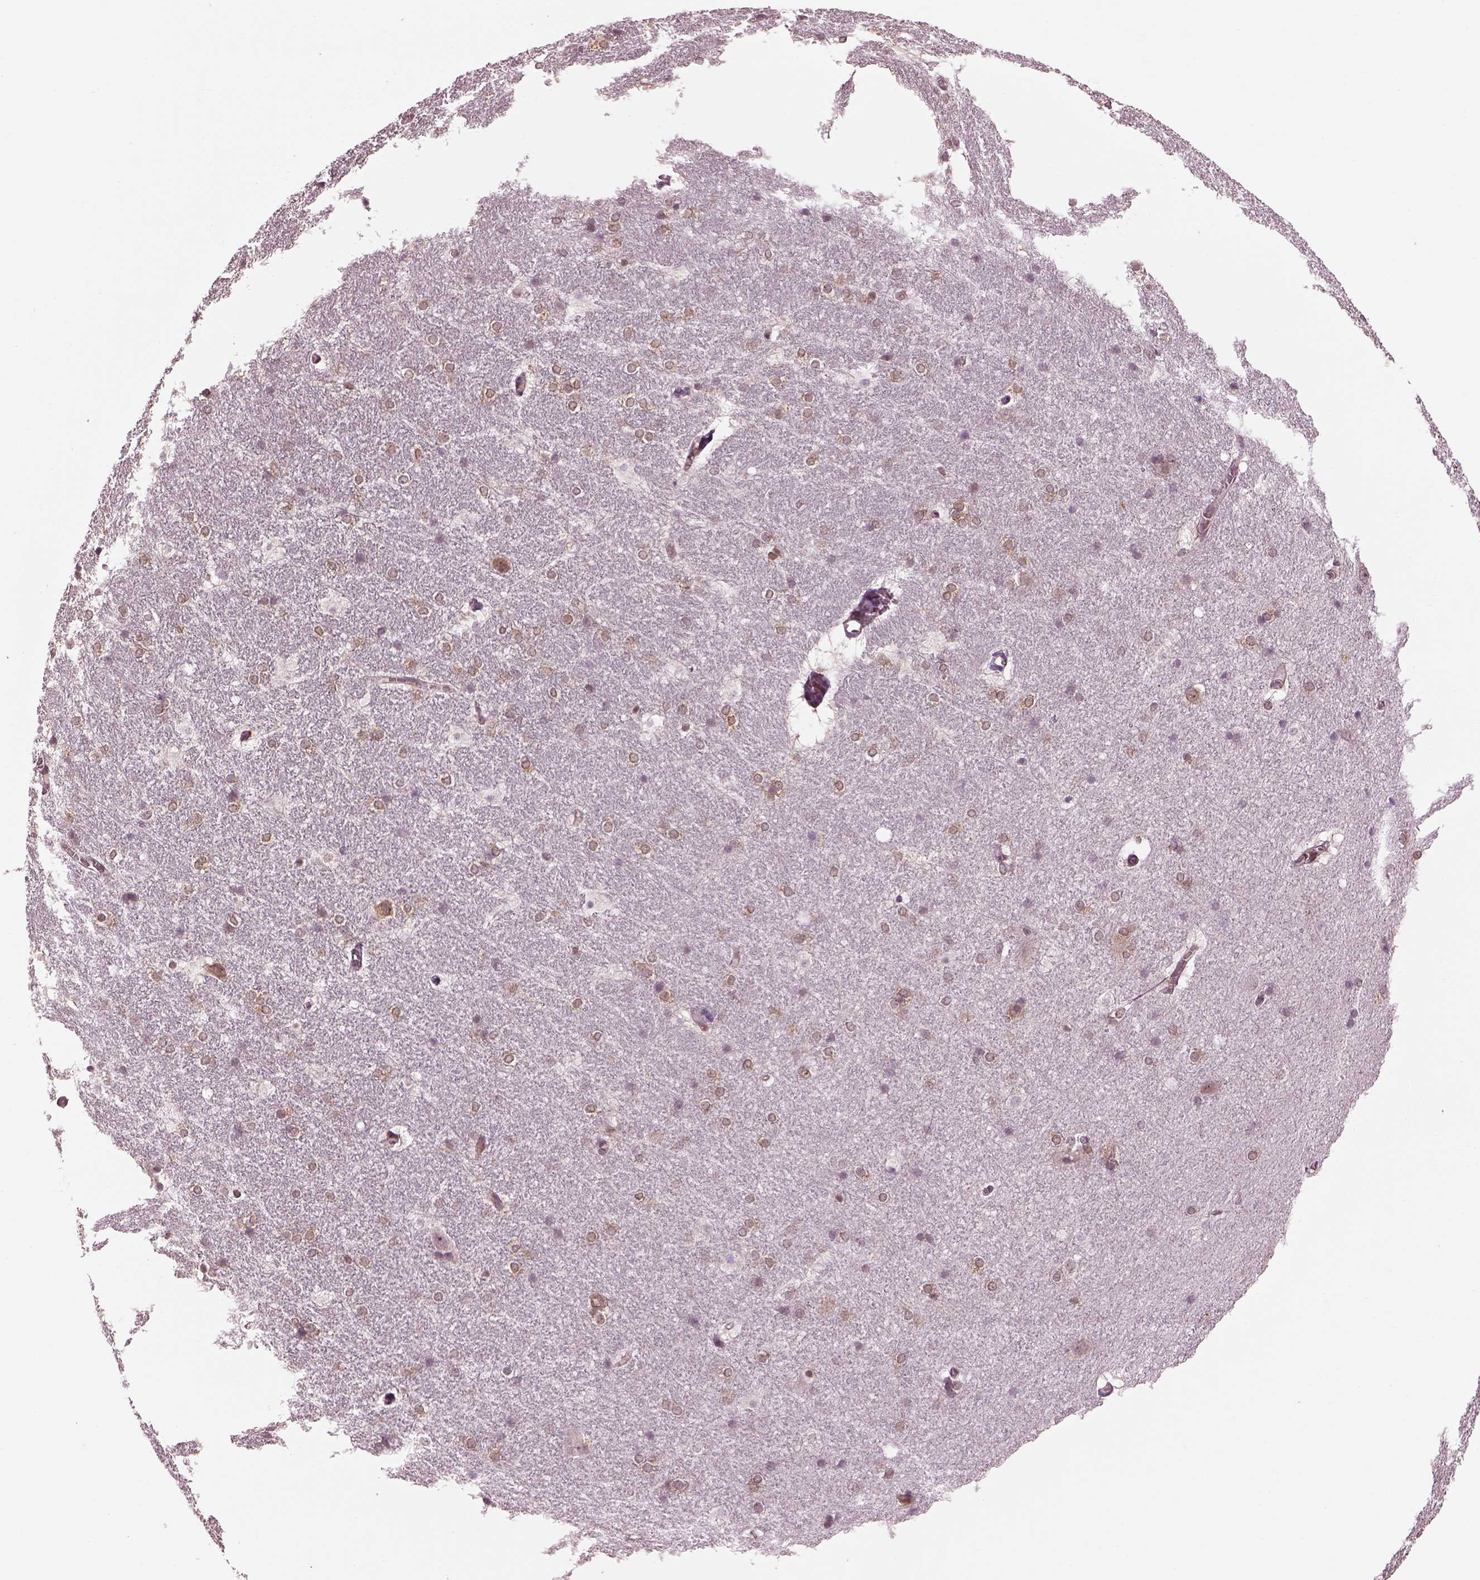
{"staining": {"intensity": "weak", "quantity": "<25%", "location": "cytoplasmic/membranous"}, "tissue": "hippocampus", "cell_type": "Glial cells", "image_type": "normal", "snomed": [{"axis": "morphology", "description": "Normal tissue, NOS"}, {"axis": "topography", "description": "Cerebral cortex"}, {"axis": "topography", "description": "Hippocampus"}], "caption": "Human hippocampus stained for a protein using immunohistochemistry exhibits no expression in glial cells.", "gene": "LSM14A", "patient": {"sex": "female", "age": 19}}